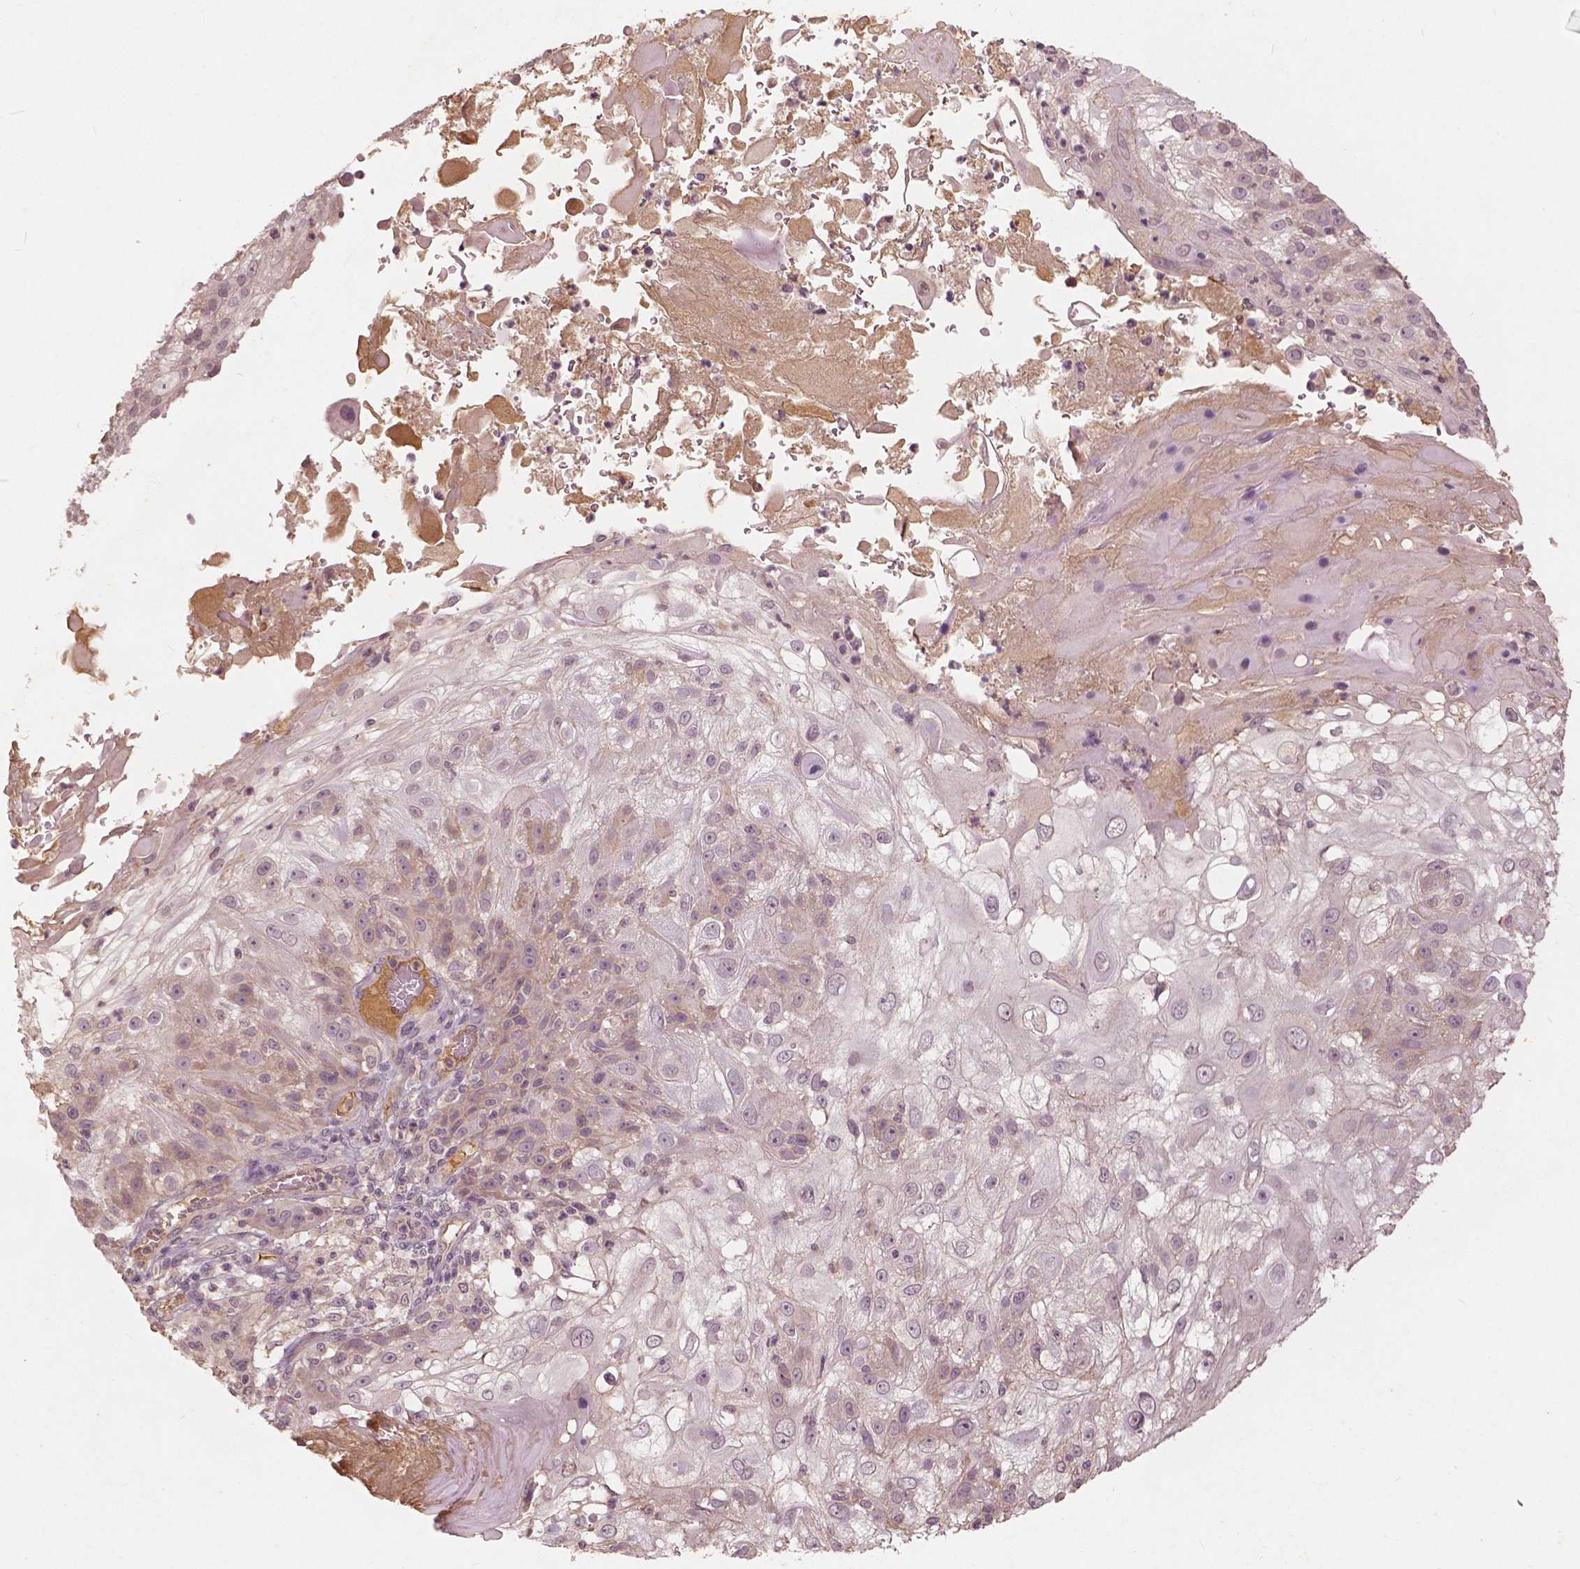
{"staining": {"intensity": "weak", "quantity": "25%-75%", "location": "nuclear"}, "tissue": "skin cancer", "cell_type": "Tumor cells", "image_type": "cancer", "snomed": [{"axis": "morphology", "description": "Normal tissue, NOS"}, {"axis": "morphology", "description": "Squamous cell carcinoma, NOS"}, {"axis": "topography", "description": "Skin"}], "caption": "Immunohistochemistry (IHC) photomicrograph of neoplastic tissue: squamous cell carcinoma (skin) stained using immunohistochemistry (IHC) demonstrates low levels of weak protein expression localized specifically in the nuclear of tumor cells, appearing as a nuclear brown color.", "gene": "ANGPTL4", "patient": {"sex": "female", "age": 83}}